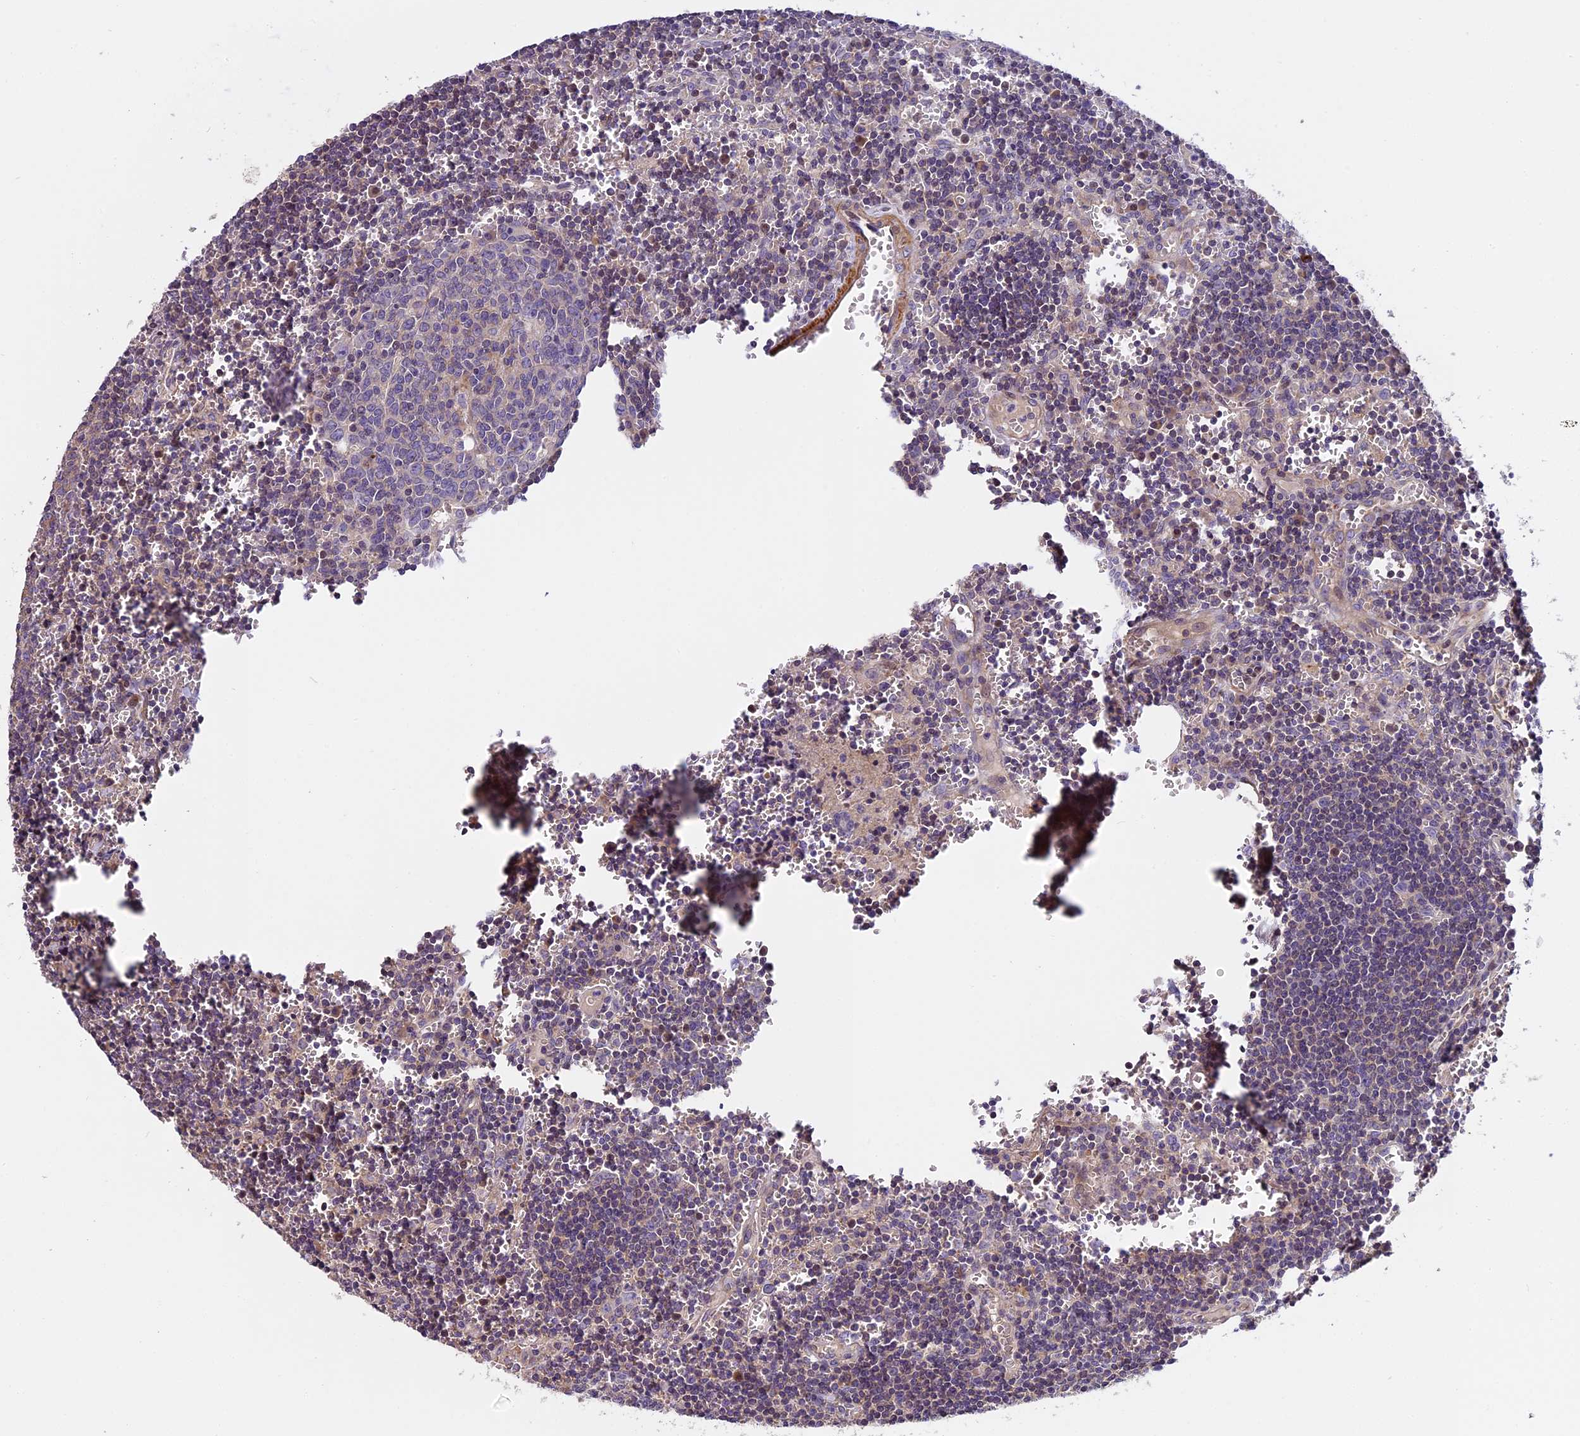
{"staining": {"intensity": "negative", "quantity": "none", "location": "none"}, "tissue": "lymph node", "cell_type": "Germinal center cells", "image_type": "normal", "snomed": [{"axis": "morphology", "description": "Normal tissue, NOS"}, {"axis": "topography", "description": "Lymph node"}], "caption": "Immunohistochemistry (IHC) histopathology image of benign lymph node: lymph node stained with DAB exhibits no significant protein expression in germinal center cells. (DAB (3,3'-diaminobenzidine) immunohistochemistry visualized using brightfield microscopy, high magnification).", "gene": "FAM98C", "patient": {"sex": "female", "age": 73}}